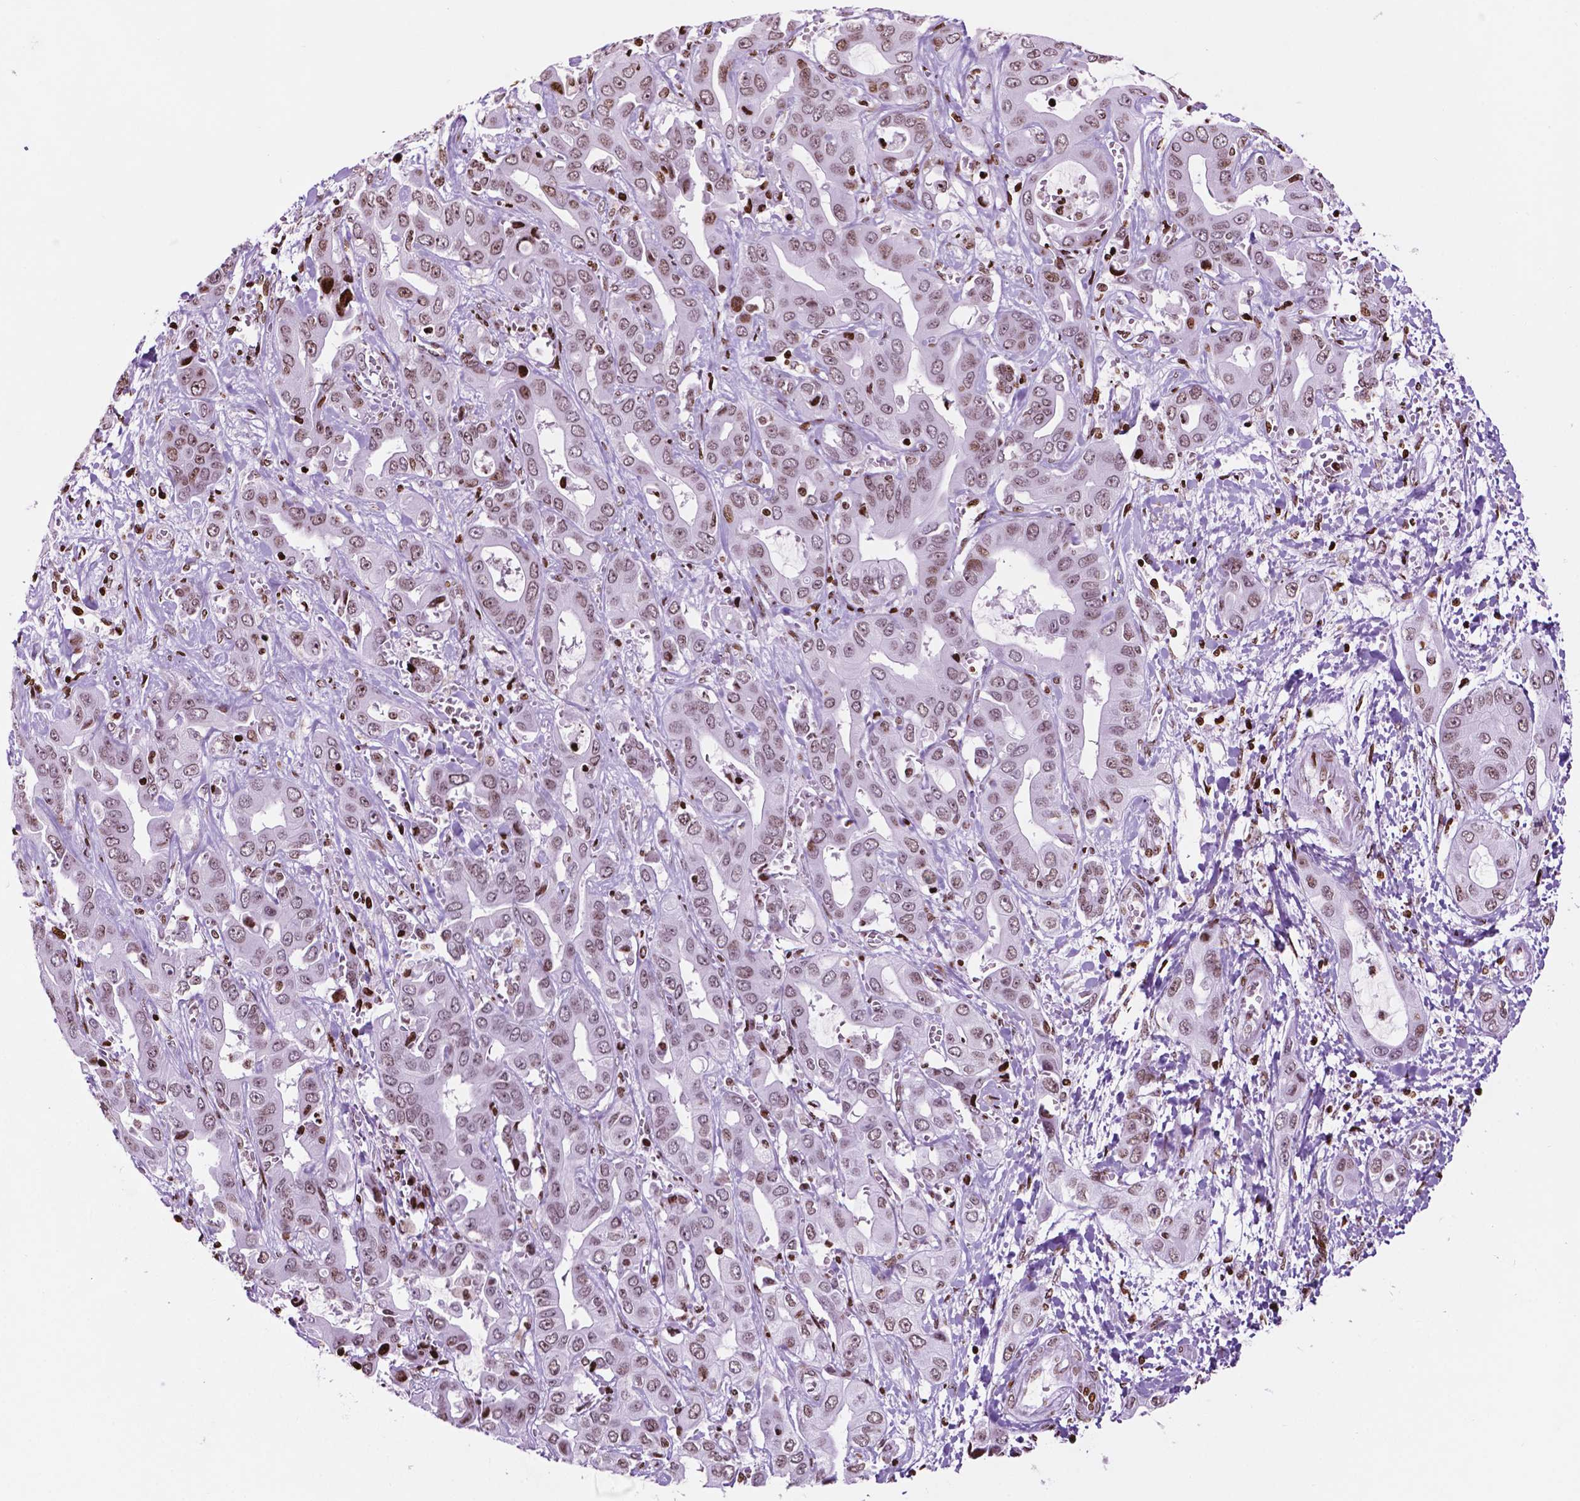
{"staining": {"intensity": "moderate", "quantity": ">75%", "location": "nuclear"}, "tissue": "liver cancer", "cell_type": "Tumor cells", "image_type": "cancer", "snomed": [{"axis": "morphology", "description": "Cholangiocarcinoma"}, {"axis": "topography", "description": "Liver"}], "caption": "Brown immunohistochemical staining in liver cholangiocarcinoma displays moderate nuclear staining in about >75% of tumor cells. (DAB (3,3'-diaminobenzidine) IHC with brightfield microscopy, high magnification).", "gene": "TMEM250", "patient": {"sex": "female", "age": 52}}